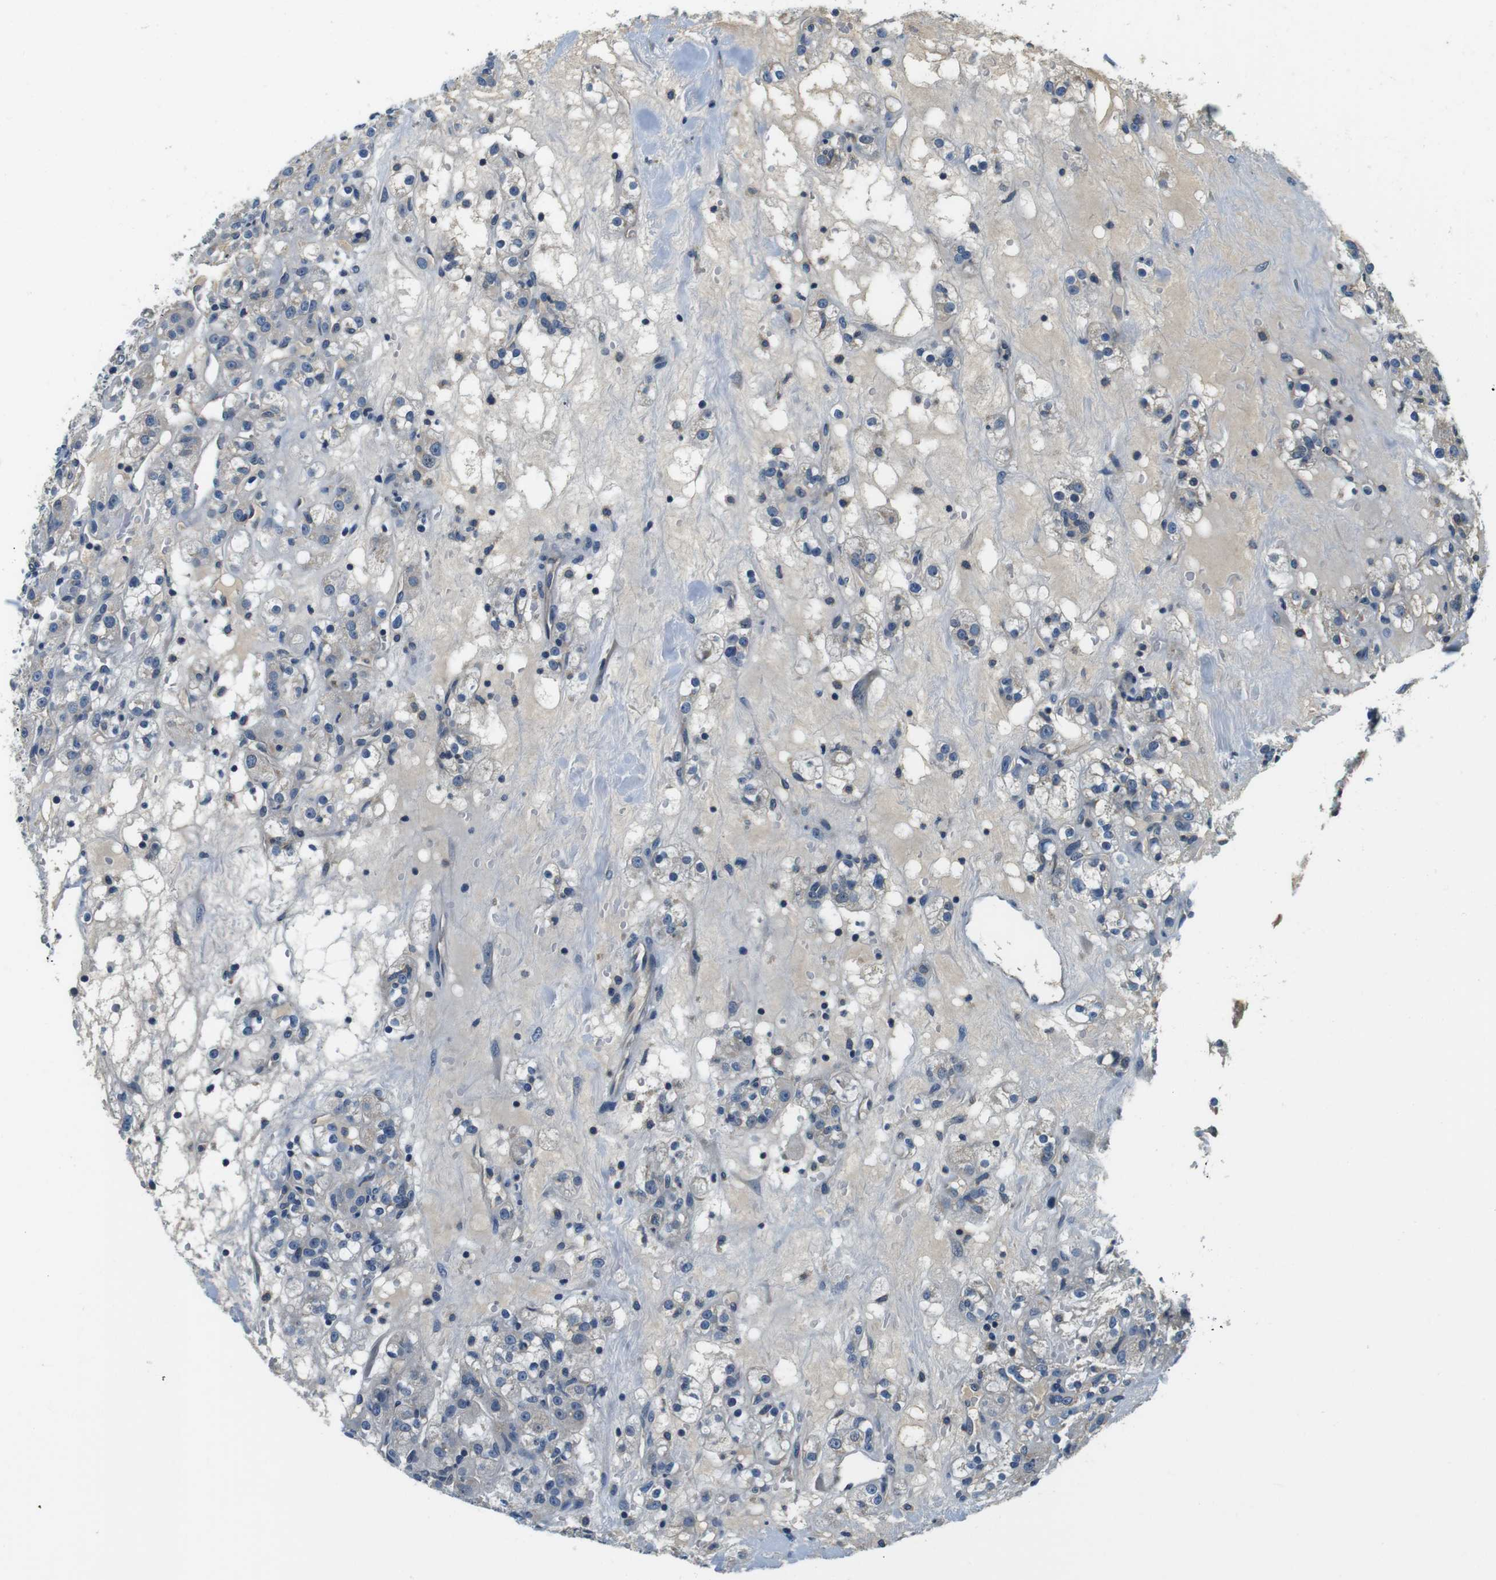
{"staining": {"intensity": "negative", "quantity": "none", "location": "none"}, "tissue": "renal cancer", "cell_type": "Tumor cells", "image_type": "cancer", "snomed": [{"axis": "morphology", "description": "Normal tissue, NOS"}, {"axis": "morphology", "description": "Adenocarcinoma, NOS"}, {"axis": "topography", "description": "Kidney"}], "caption": "Image shows no protein positivity in tumor cells of adenocarcinoma (renal) tissue. (DAB immunohistochemistry, high magnification).", "gene": "DTNA", "patient": {"sex": "male", "age": 61}}